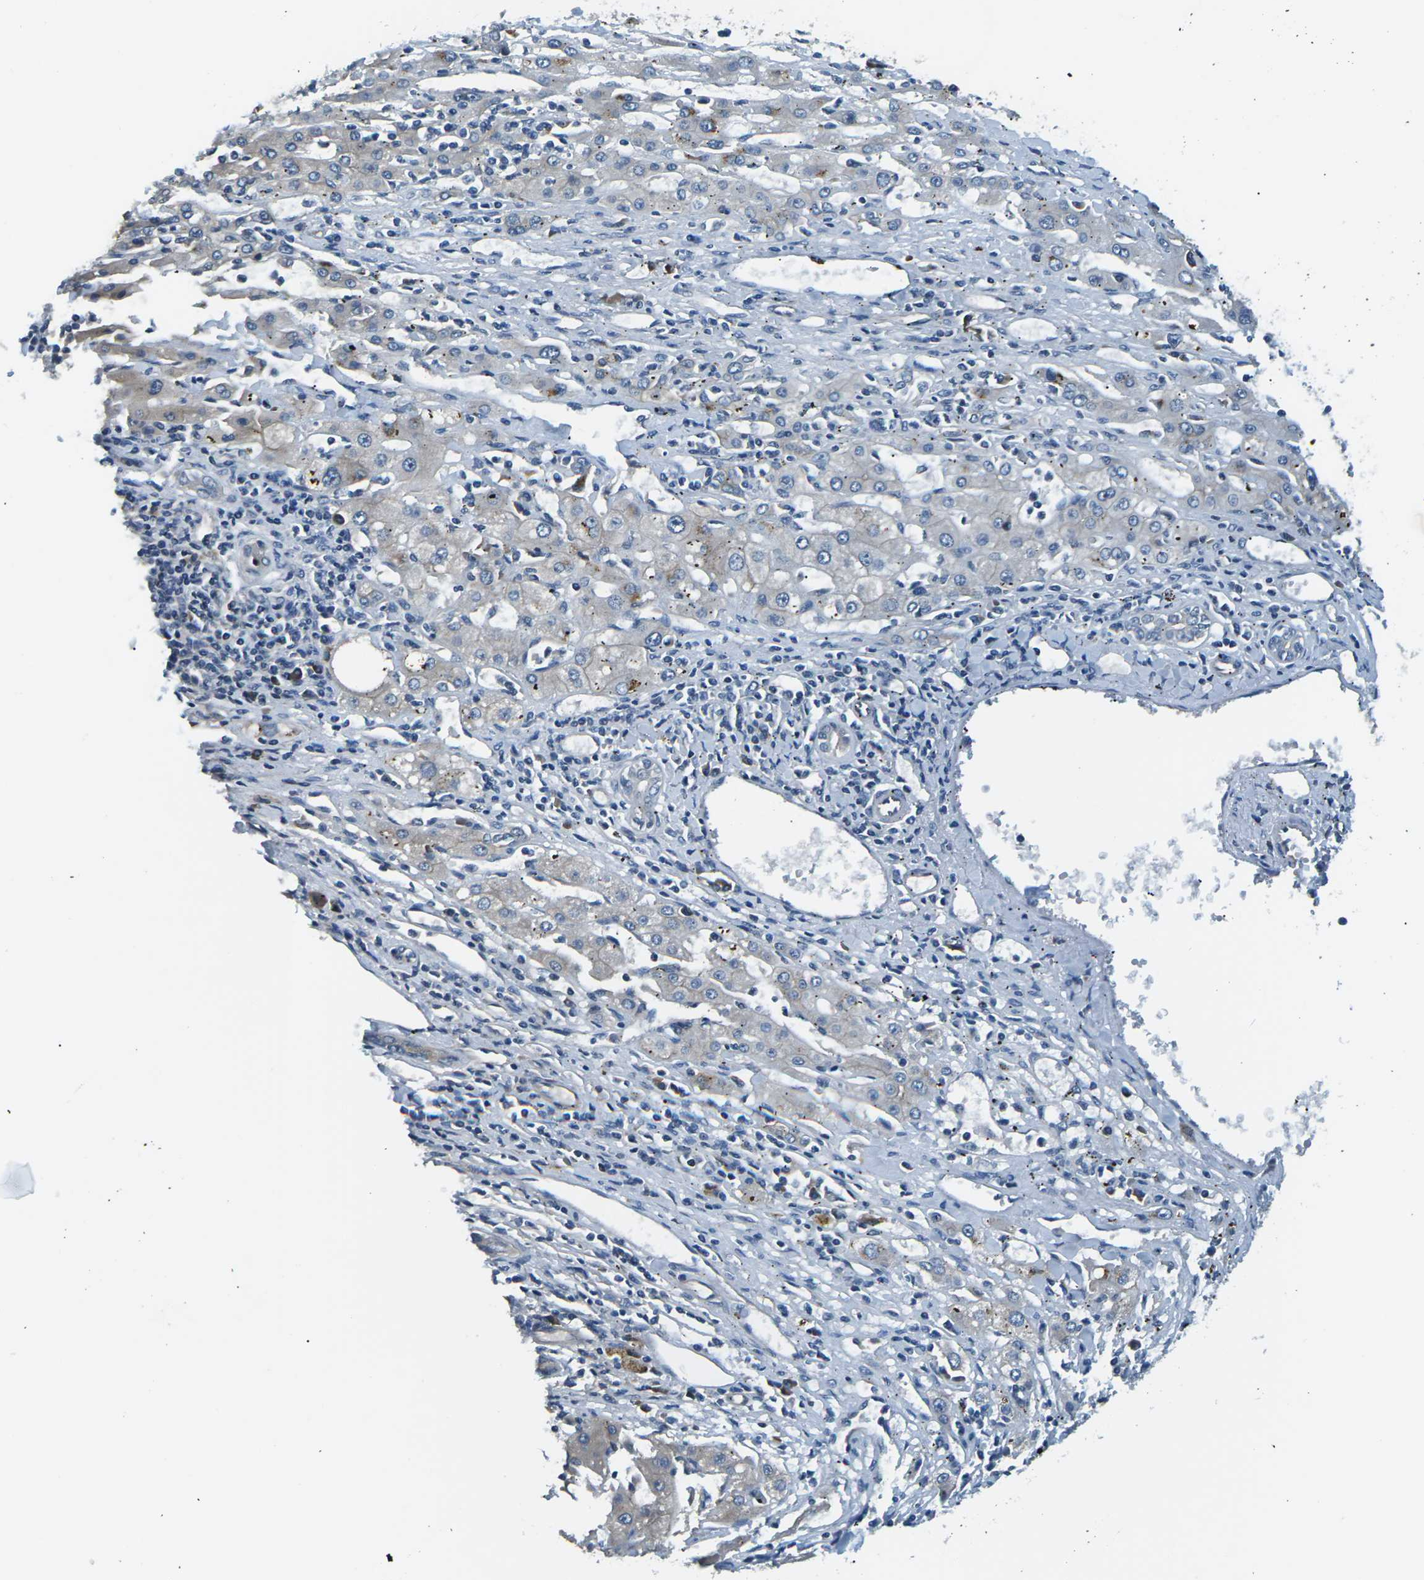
{"staining": {"intensity": "negative", "quantity": "none", "location": "none"}, "tissue": "liver cancer", "cell_type": "Tumor cells", "image_type": "cancer", "snomed": [{"axis": "morphology", "description": "Carcinoma, Hepatocellular, NOS"}, {"axis": "topography", "description": "Liver"}], "caption": "Protein analysis of liver hepatocellular carcinoma exhibits no significant expression in tumor cells. (Brightfield microscopy of DAB (3,3'-diaminobenzidine) immunohistochemistry (IHC) at high magnification).", "gene": "SLC13A3", "patient": {"sex": "male", "age": 72}}